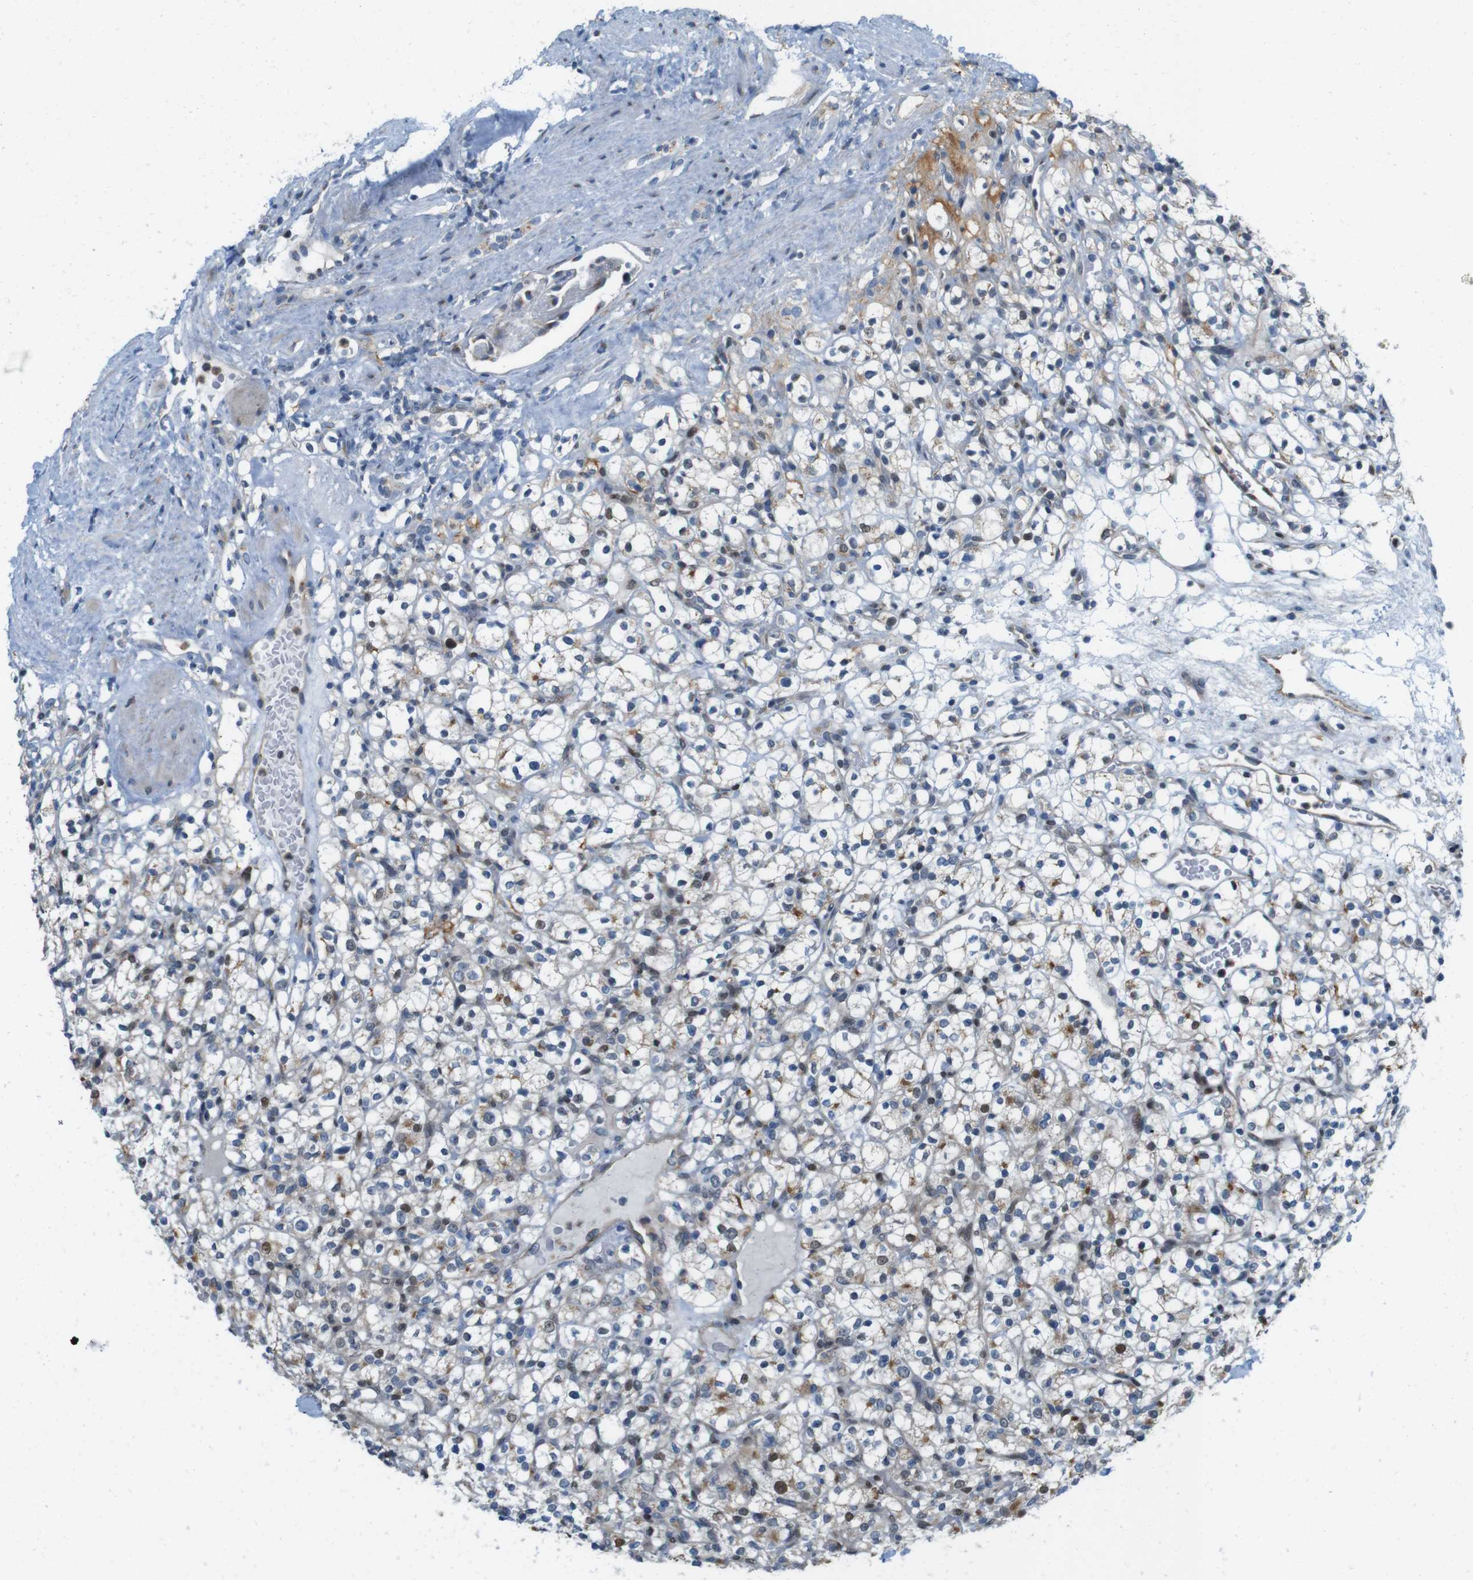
{"staining": {"intensity": "negative", "quantity": "none", "location": "none"}, "tissue": "renal cancer", "cell_type": "Tumor cells", "image_type": "cancer", "snomed": [{"axis": "morphology", "description": "Normal tissue, NOS"}, {"axis": "morphology", "description": "Adenocarcinoma, NOS"}, {"axis": "topography", "description": "Kidney"}], "caption": "DAB immunohistochemical staining of adenocarcinoma (renal) exhibits no significant expression in tumor cells. Nuclei are stained in blue.", "gene": "SKI", "patient": {"sex": "female", "age": 72}}